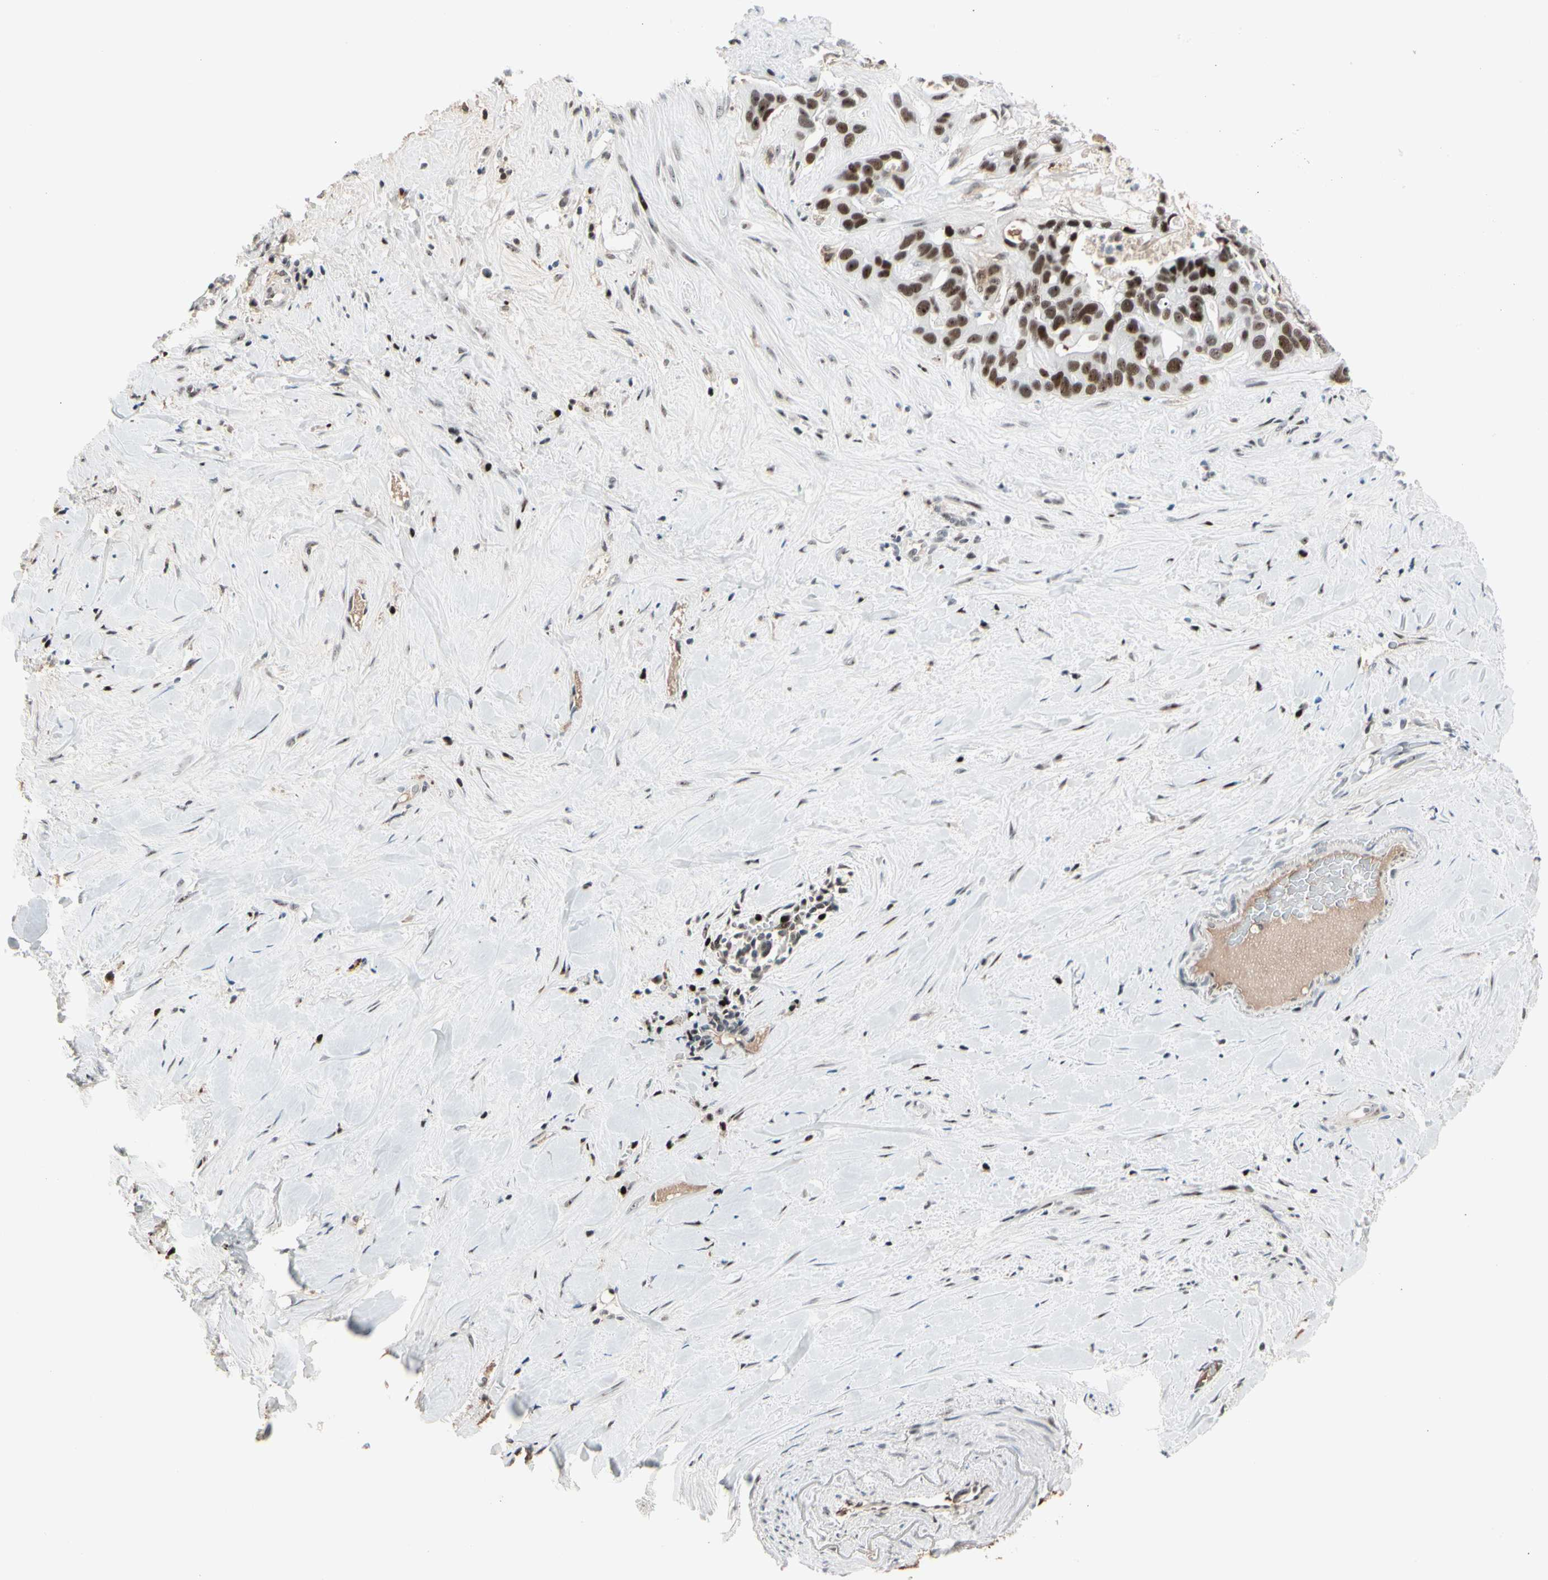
{"staining": {"intensity": "strong", "quantity": ">75%", "location": "nuclear"}, "tissue": "liver cancer", "cell_type": "Tumor cells", "image_type": "cancer", "snomed": [{"axis": "morphology", "description": "Cholangiocarcinoma"}, {"axis": "topography", "description": "Liver"}], "caption": "Strong nuclear staining is identified in approximately >75% of tumor cells in liver cholangiocarcinoma.", "gene": "FOXO3", "patient": {"sex": "female", "age": 65}}